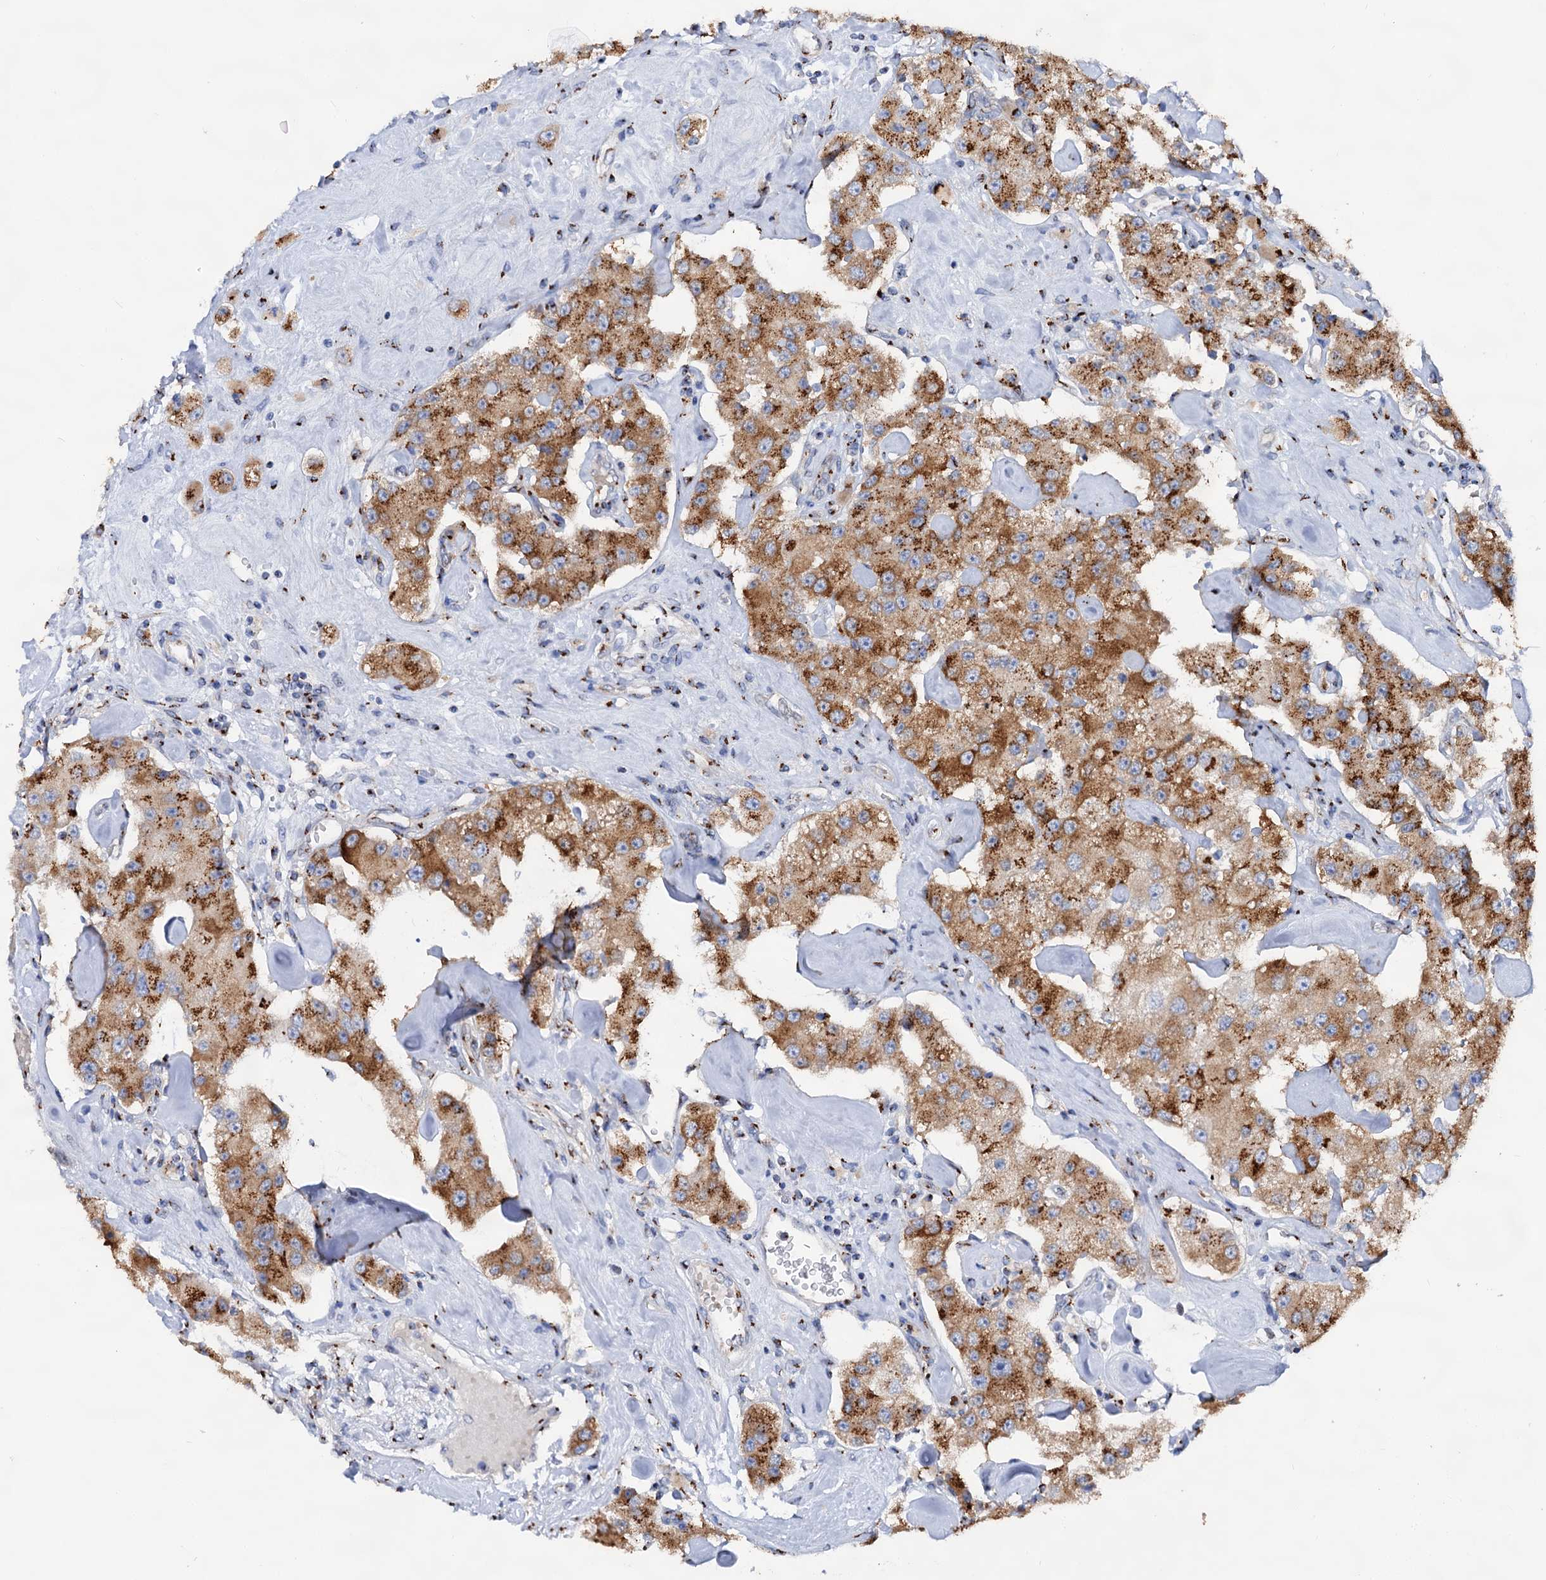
{"staining": {"intensity": "moderate", "quantity": ">75%", "location": "cytoplasmic/membranous"}, "tissue": "carcinoid", "cell_type": "Tumor cells", "image_type": "cancer", "snomed": [{"axis": "morphology", "description": "Carcinoid, malignant, NOS"}, {"axis": "topography", "description": "Pancreas"}], "caption": "Immunohistochemistry (DAB (3,3'-diaminobenzidine)) staining of human malignant carcinoid displays moderate cytoplasmic/membranous protein staining in approximately >75% of tumor cells.", "gene": "TM9SF3", "patient": {"sex": "male", "age": 41}}